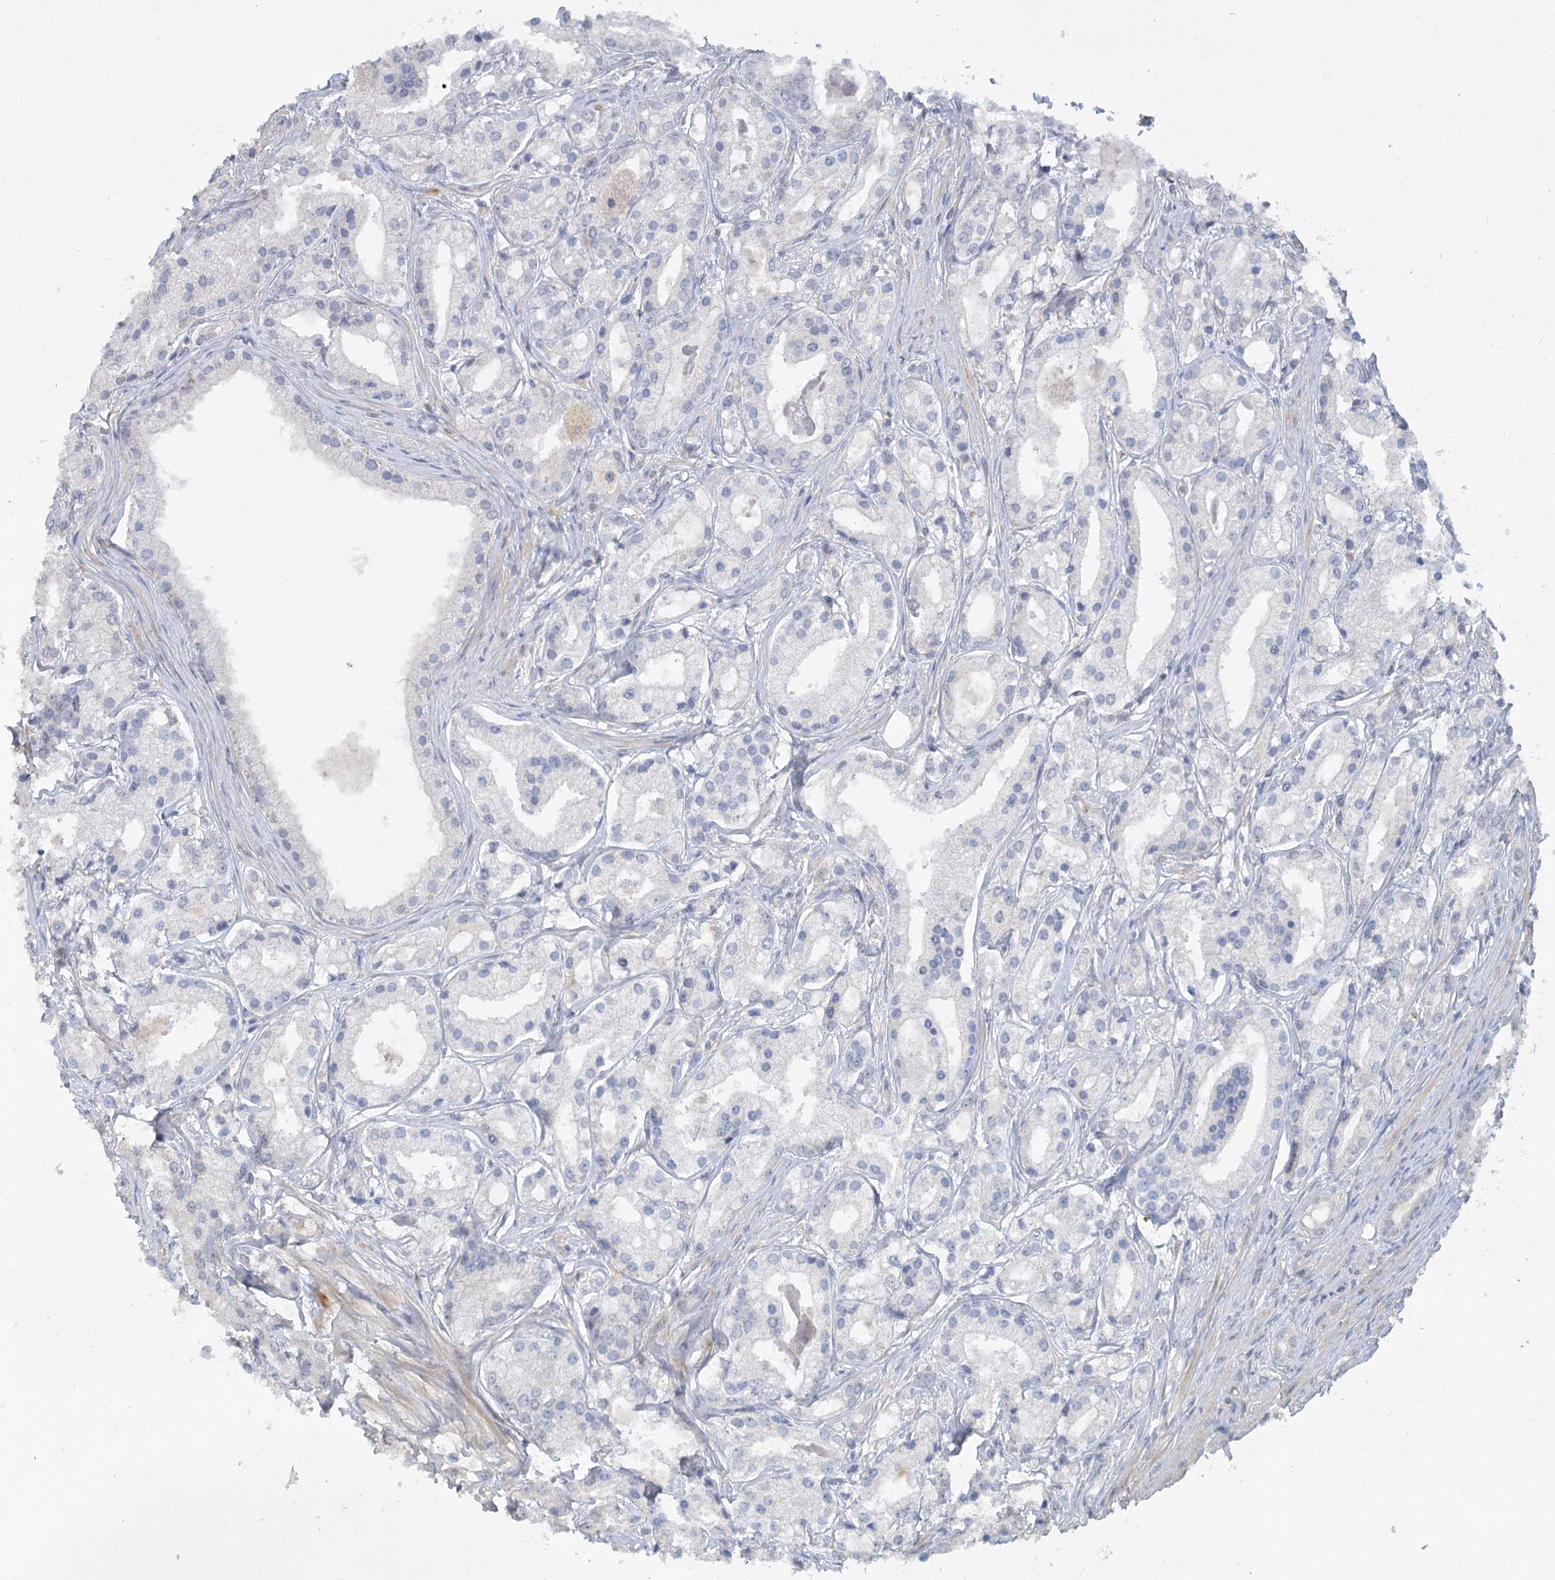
{"staining": {"intensity": "negative", "quantity": "none", "location": "none"}, "tissue": "prostate cancer", "cell_type": "Tumor cells", "image_type": "cancer", "snomed": [{"axis": "morphology", "description": "Adenocarcinoma, High grade"}, {"axis": "topography", "description": "Prostate"}], "caption": "This is an IHC photomicrograph of prostate cancer (adenocarcinoma (high-grade)). There is no staining in tumor cells.", "gene": "TRAF3IP1", "patient": {"sex": "male", "age": 59}}